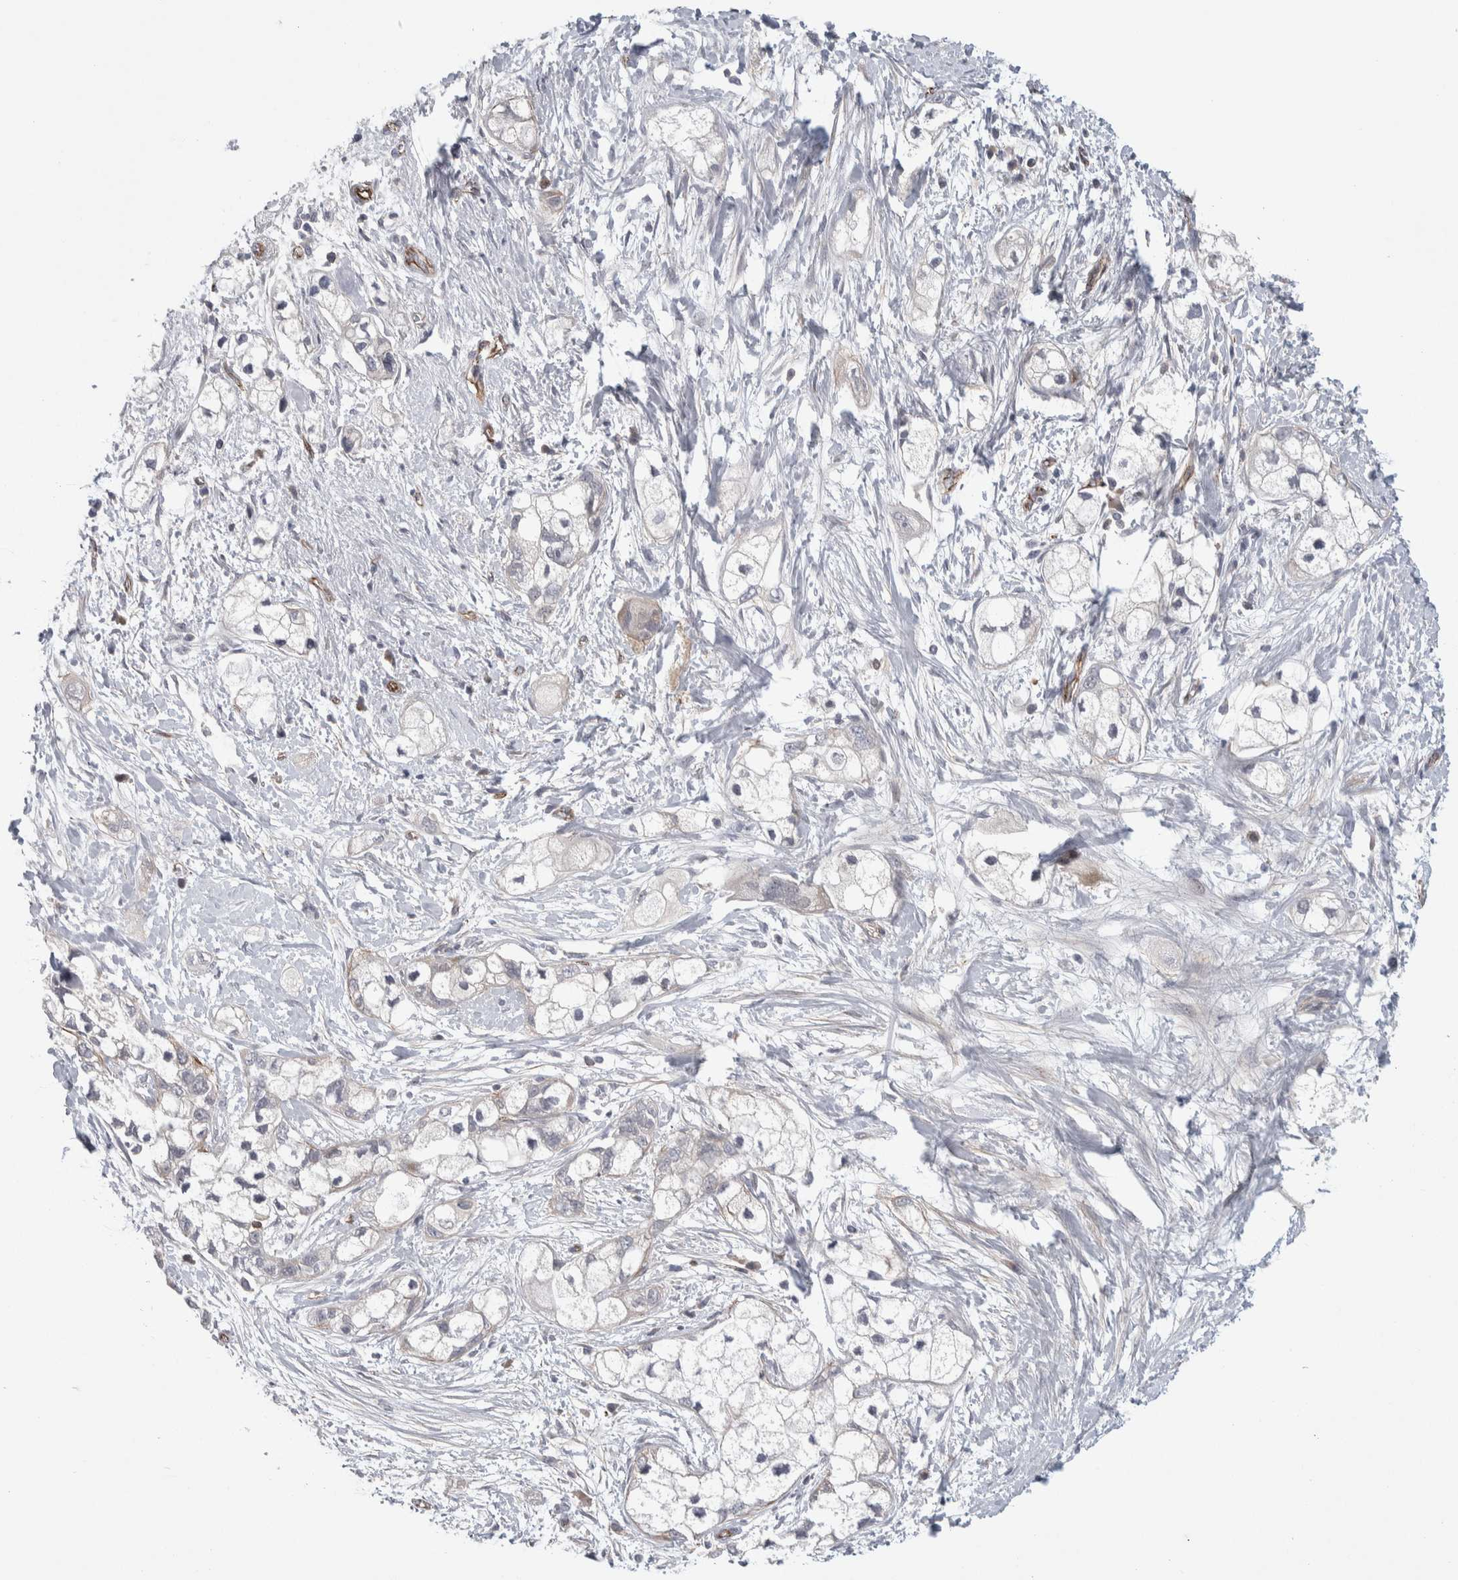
{"staining": {"intensity": "negative", "quantity": "none", "location": "none"}, "tissue": "pancreatic cancer", "cell_type": "Tumor cells", "image_type": "cancer", "snomed": [{"axis": "morphology", "description": "Adenocarcinoma, NOS"}, {"axis": "topography", "description": "Pancreas"}], "caption": "A photomicrograph of human pancreatic adenocarcinoma is negative for staining in tumor cells.", "gene": "ZNF862", "patient": {"sex": "male", "age": 74}}